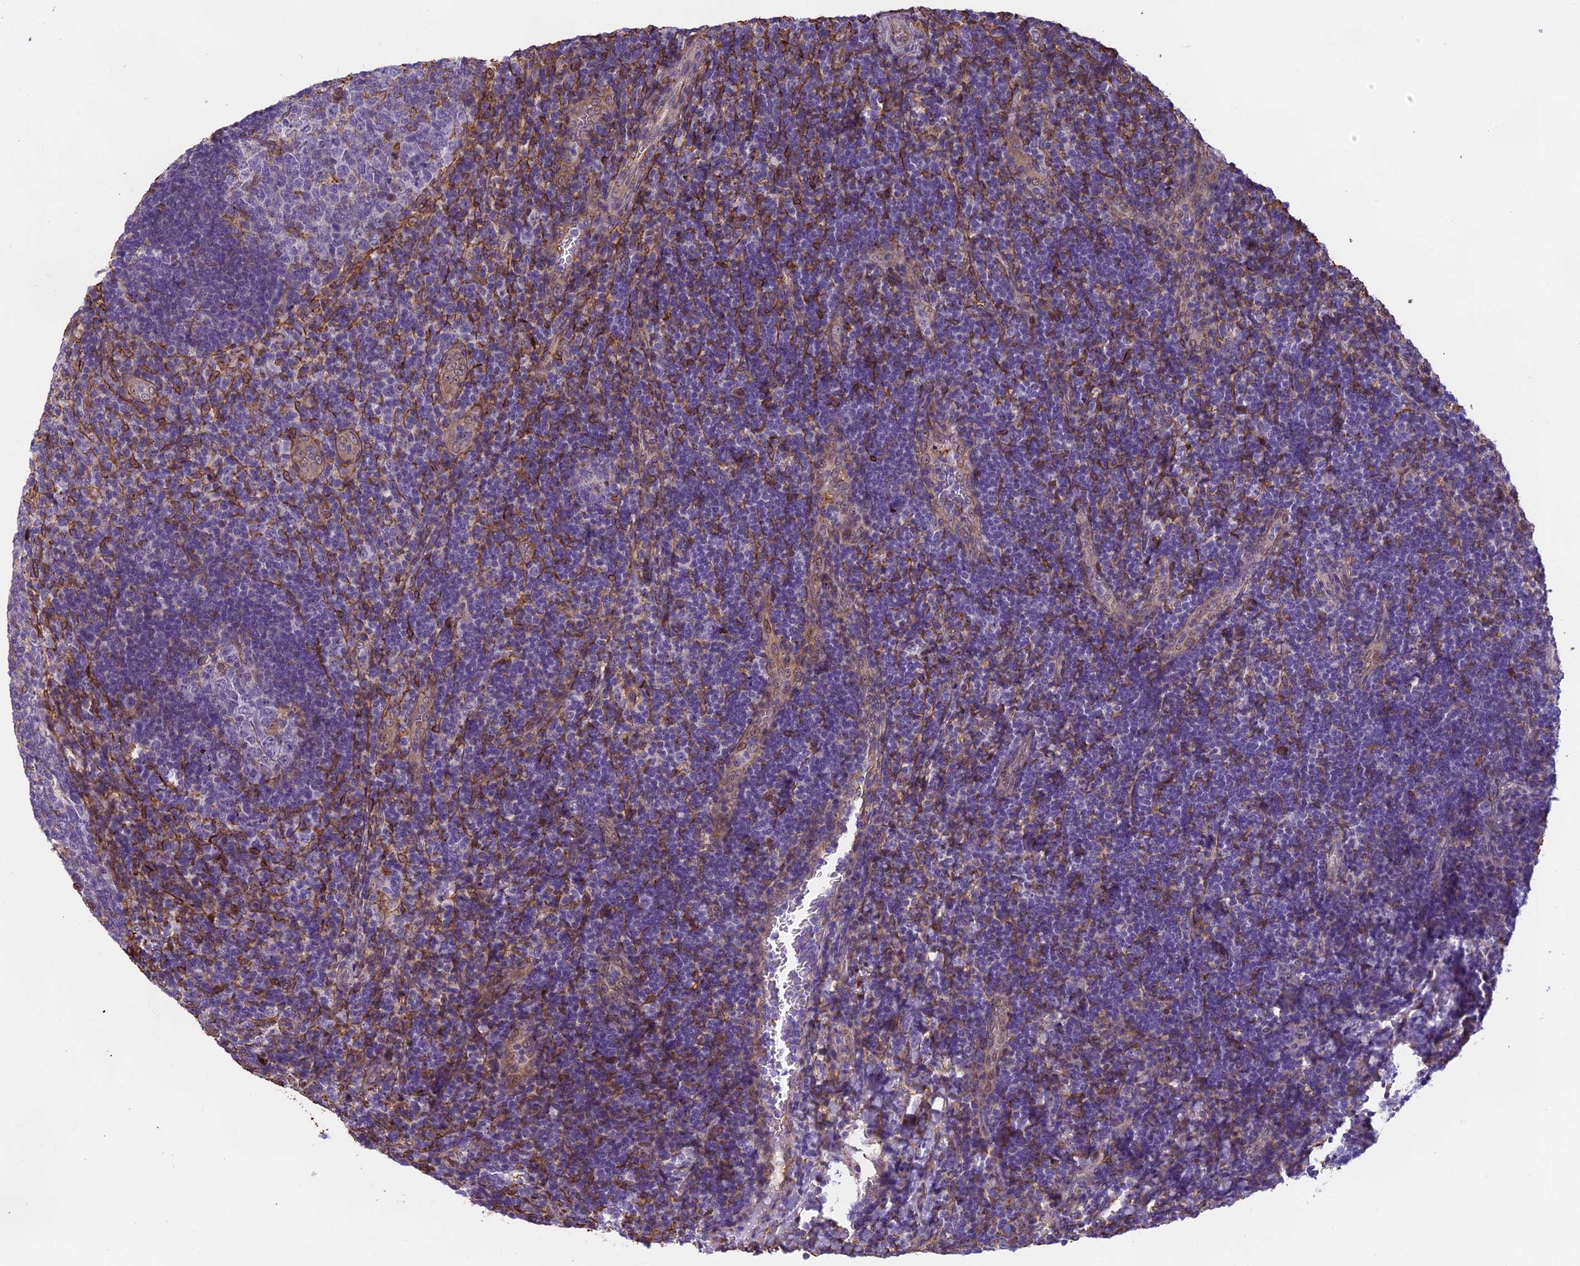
{"staining": {"intensity": "negative", "quantity": "none", "location": "none"}, "tissue": "tonsil", "cell_type": "Germinal center cells", "image_type": "normal", "snomed": [{"axis": "morphology", "description": "Normal tissue, NOS"}, {"axis": "topography", "description": "Tonsil"}], "caption": "Unremarkable tonsil was stained to show a protein in brown. There is no significant staining in germinal center cells.", "gene": "TMEM255B", "patient": {"sex": "male", "age": 17}}